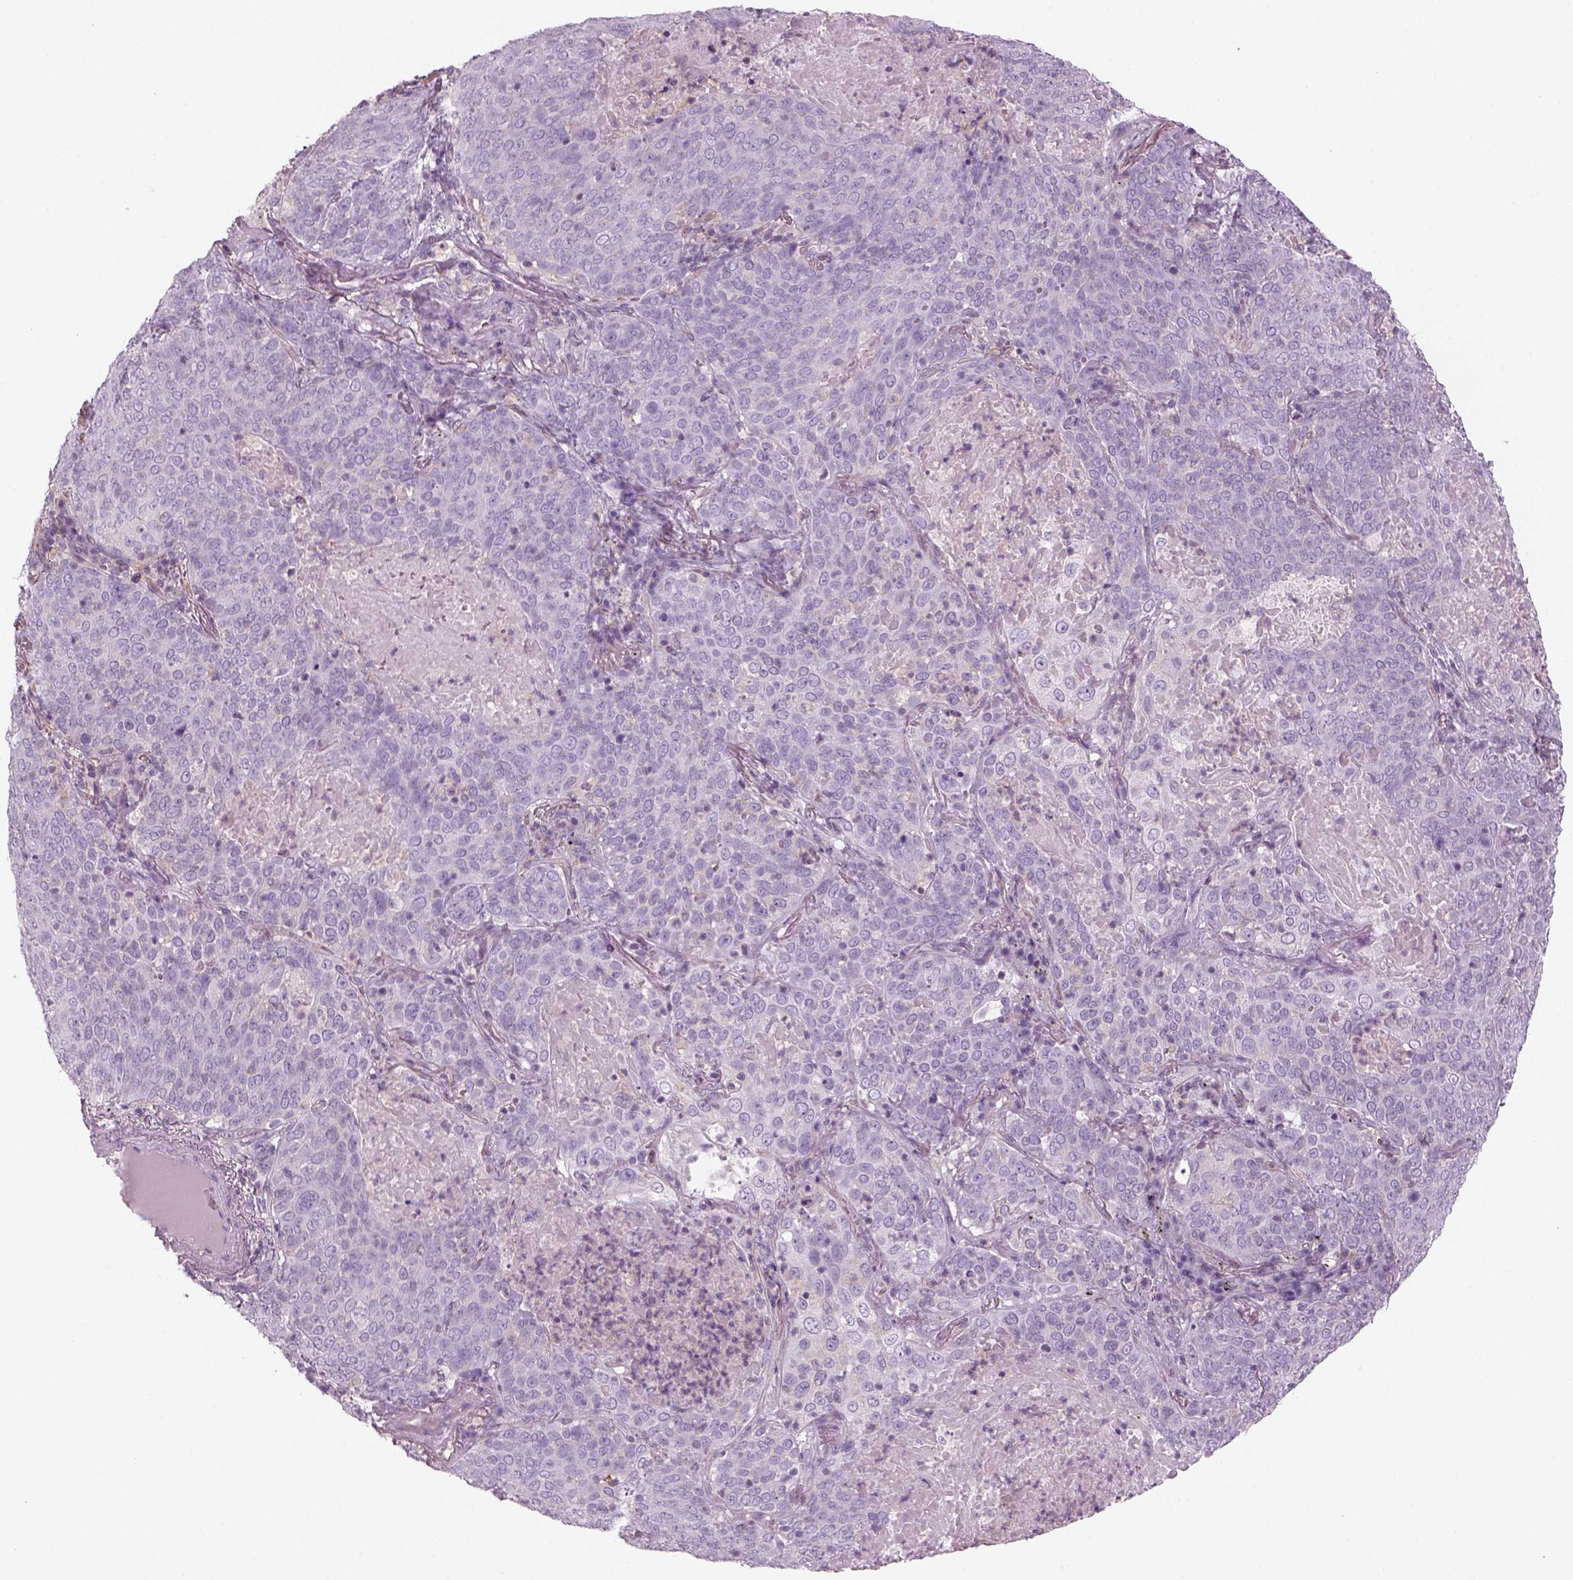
{"staining": {"intensity": "negative", "quantity": "none", "location": "none"}, "tissue": "lung cancer", "cell_type": "Tumor cells", "image_type": "cancer", "snomed": [{"axis": "morphology", "description": "Squamous cell carcinoma, NOS"}, {"axis": "topography", "description": "Lung"}], "caption": "The micrograph reveals no significant positivity in tumor cells of lung squamous cell carcinoma. (Stains: DAB (3,3'-diaminobenzidine) immunohistochemistry with hematoxylin counter stain, Microscopy: brightfield microscopy at high magnification).", "gene": "SLC1A7", "patient": {"sex": "male", "age": 82}}